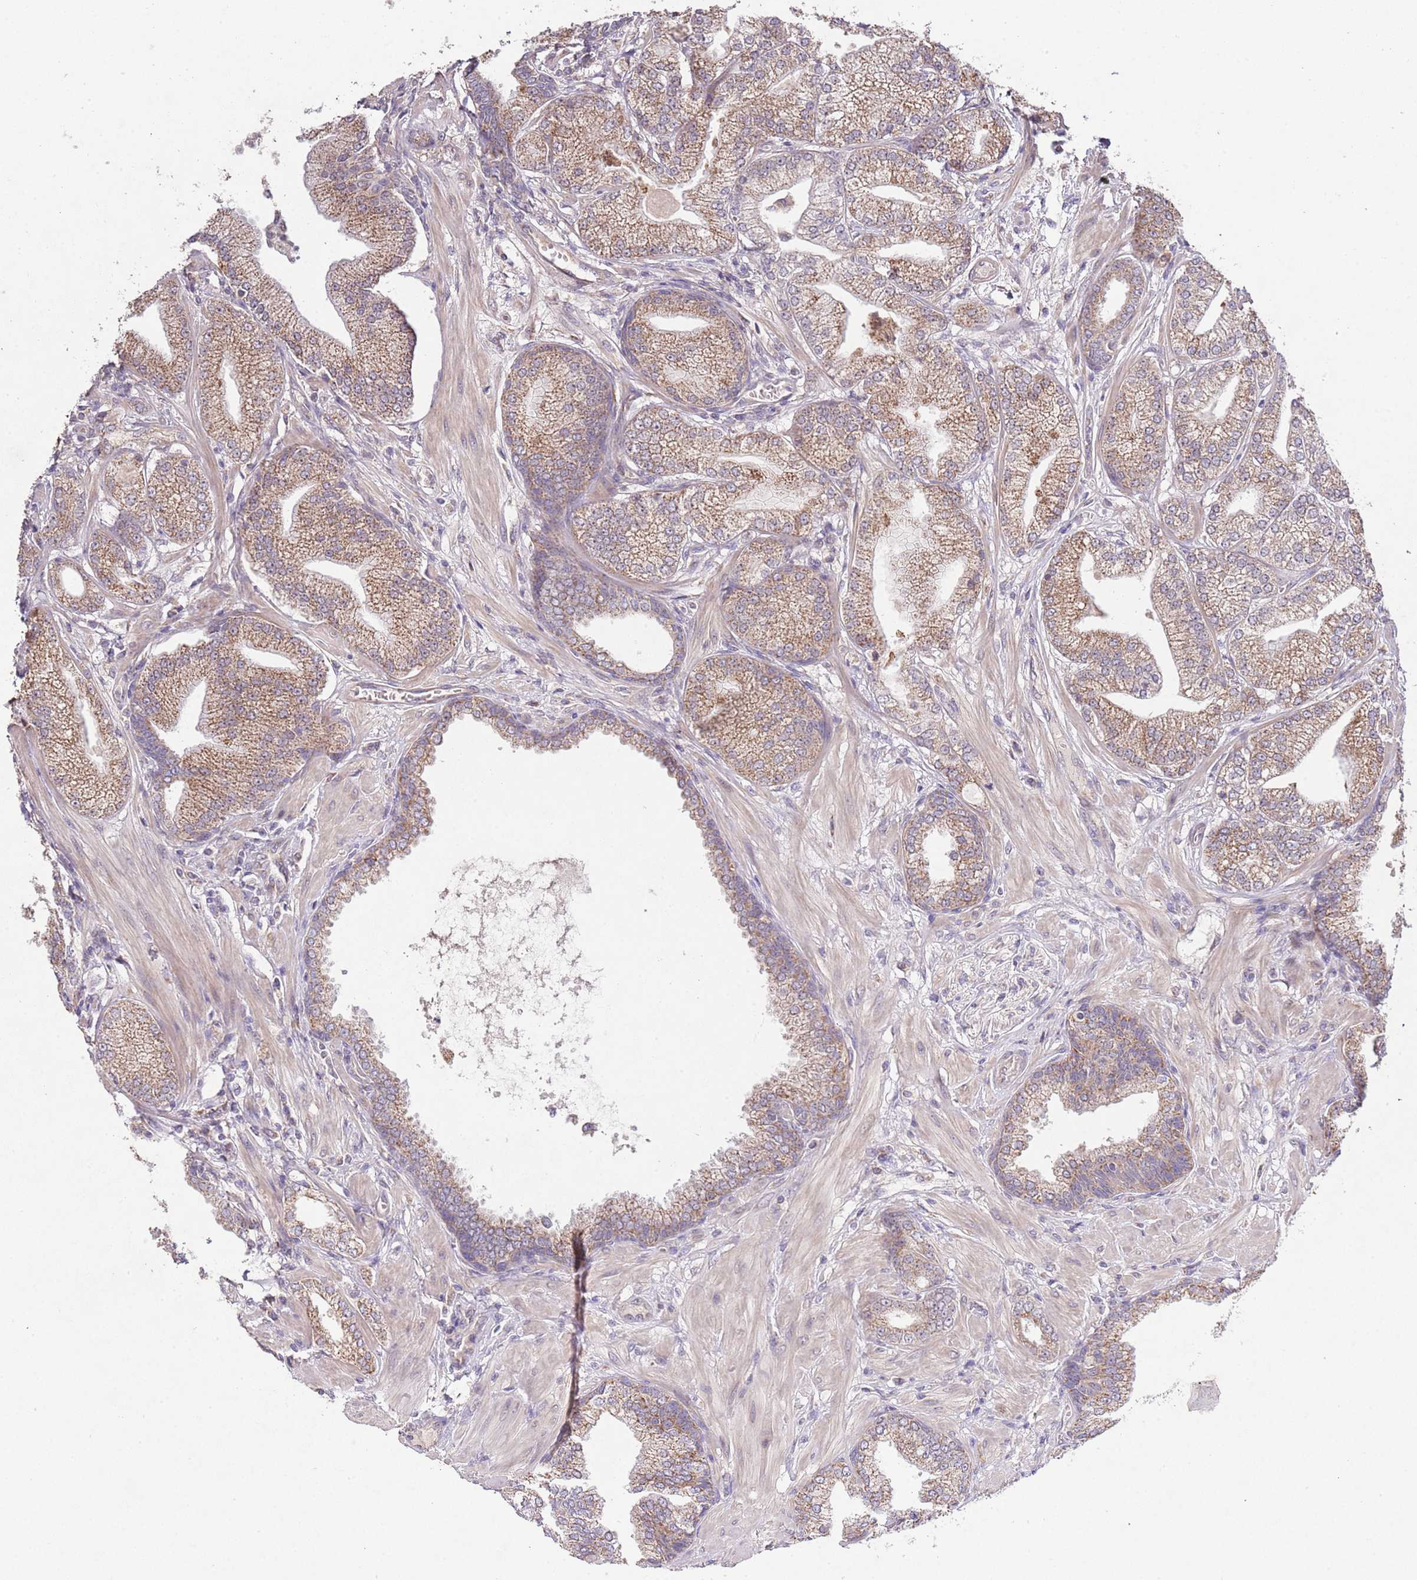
{"staining": {"intensity": "moderate", "quantity": ">75%", "location": "cytoplasmic/membranous"}, "tissue": "prostate cancer", "cell_type": "Tumor cells", "image_type": "cancer", "snomed": [{"axis": "morphology", "description": "Adenocarcinoma, Low grade"}, {"axis": "topography", "description": "Prostate"}], "caption": "This histopathology image demonstrates prostate adenocarcinoma (low-grade) stained with immunohistochemistry (IHC) to label a protein in brown. The cytoplasmic/membranous of tumor cells show moderate positivity for the protein. Nuclei are counter-stained blue.", "gene": "IVD", "patient": {"sex": "male", "age": 55}}